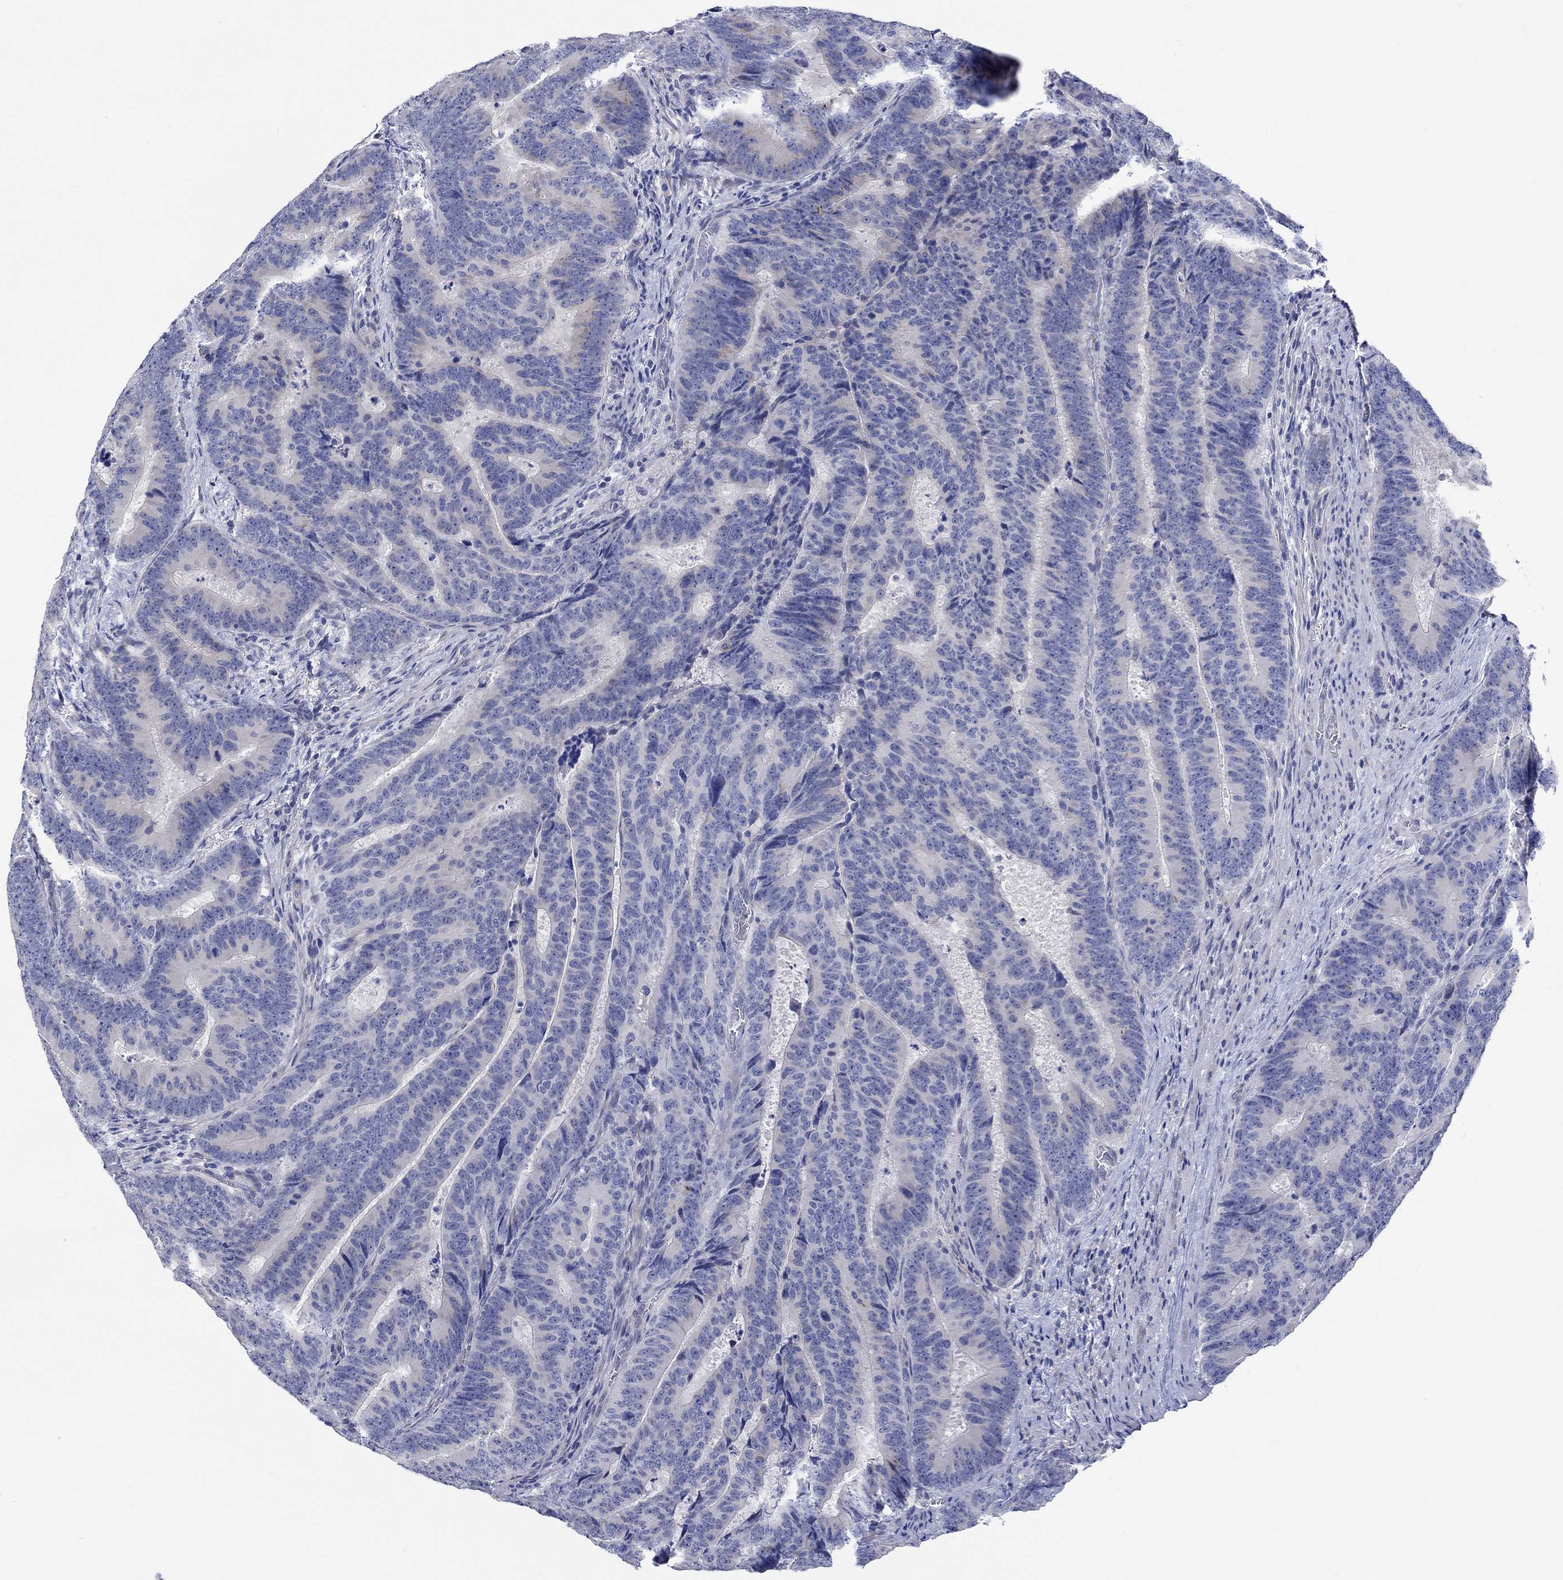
{"staining": {"intensity": "moderate", "quantity": "<25%", "location": "cytoplasmic/membranous"}, "tissue": "colorectal cancer", "cell_type": "Tumor cells", "image_type": "cancer", "snomed": [{"axis": "morphology", "description": "Adenocarcinoma, NOS"}, {"axis": "topography", "description": "Colon"}], "caption": "There is low levels of moderate cytoplasmic/membranous positivity in tumor cells of adenocarcinoma (colorectal), as demonstrated by immunohistochemical staining (brown color).", "gene": "KRT222", "patient": {"sex": "female", "age": 82}}